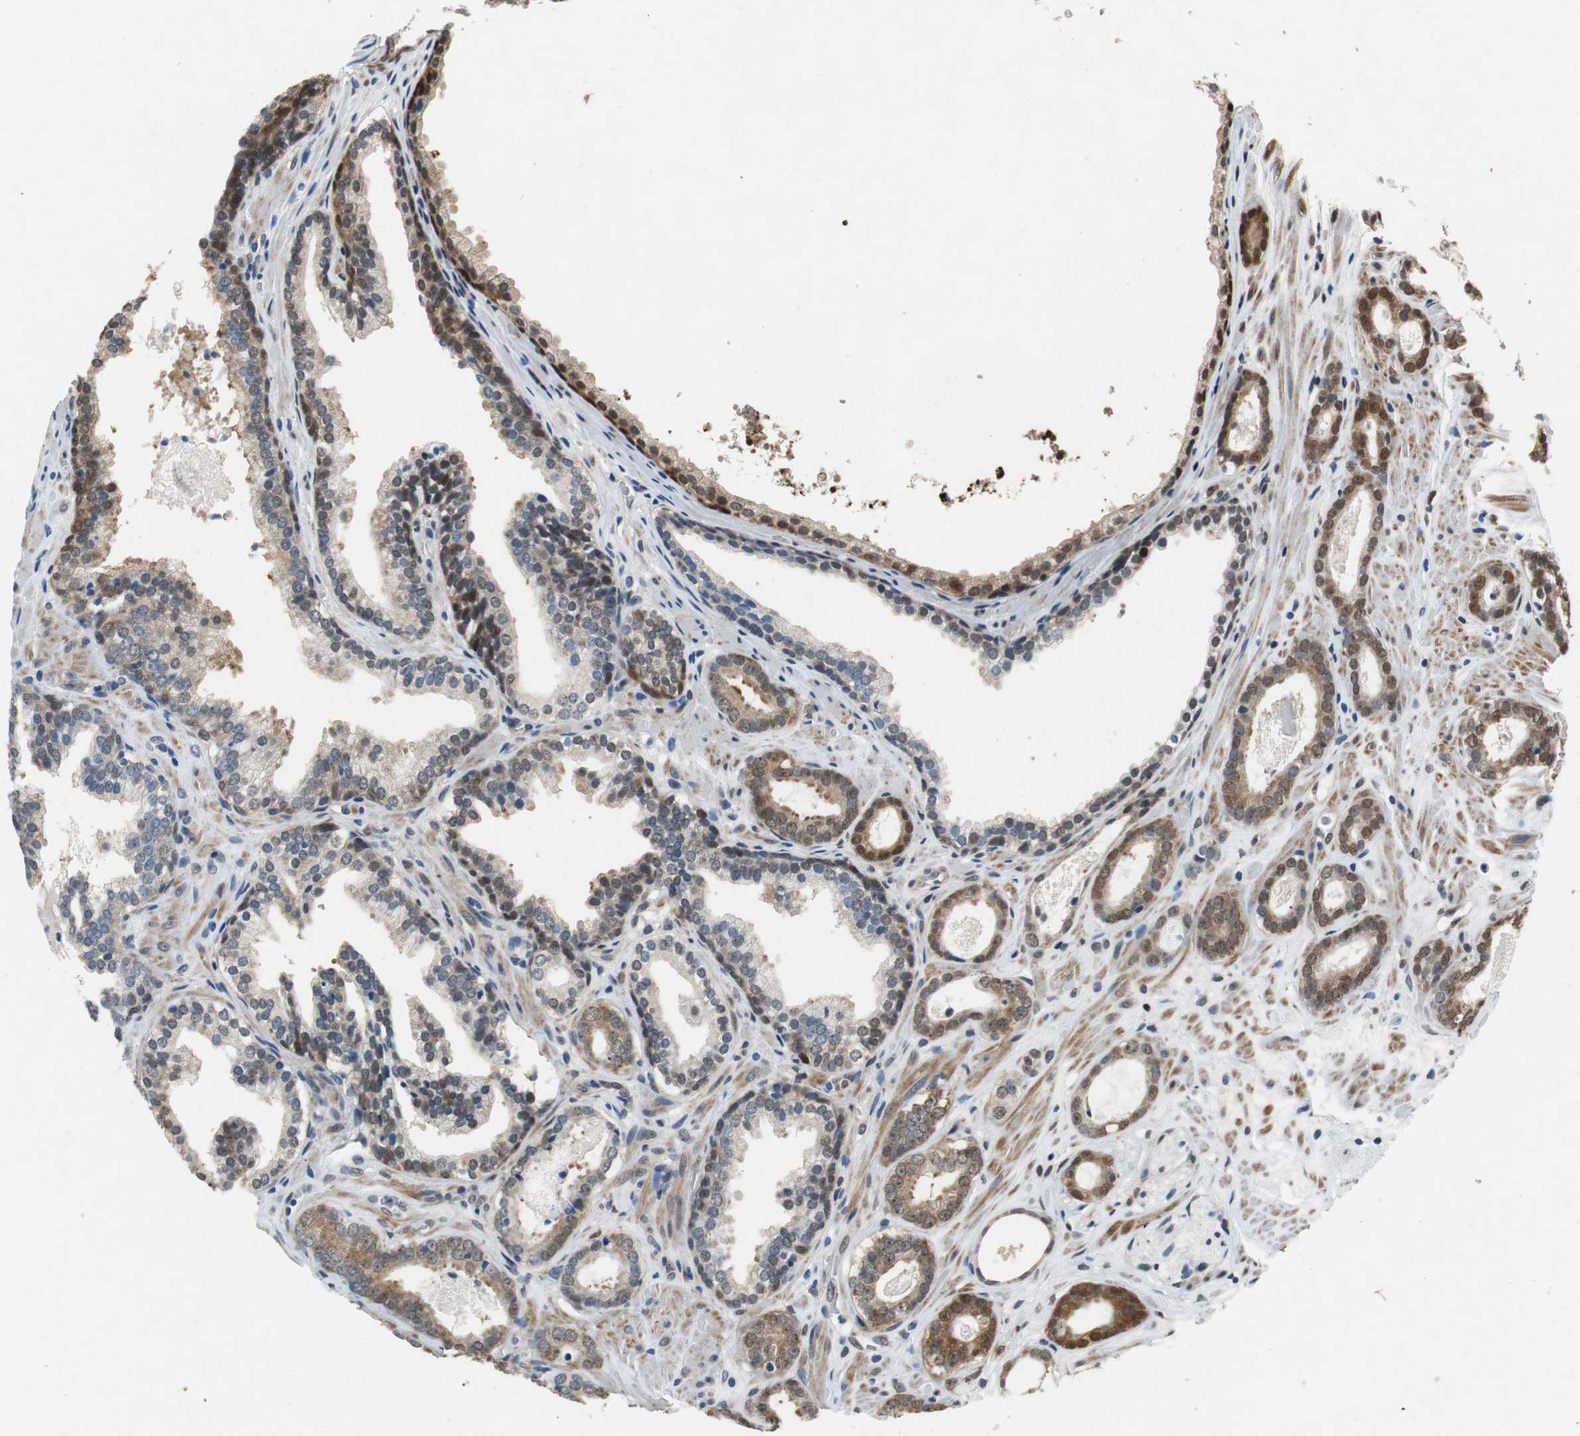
{"staining": {"intensity": "moderate", "quantity": "25%-75%", "location": "cytoplasmic/membranous,nuclear"}, "tissue": "prostate cancer", "cell_type": "Tumor cells", "image_type": "cancer", "snomed": [{"axis": "morphology", "description": "Adenocarcinoma, Low grade"}, {"axis": "topography", "description": "Prostate"}], "caption": "Protein expression analysis of human prostate cancer (adenocarcinoma (low-grade)) reveals moderate cytoplasmic/membranous and nuclear expression in about 25%-75% of tumor cells. The protein of interest is stained brown, and the nuclei are stained in blue (DAB (3,3'-diaminobenzidine) IHC with brightfield microscopy, high magnification).", "gene": "RPL35", "patient": {"sex": "male", "age": 57}}